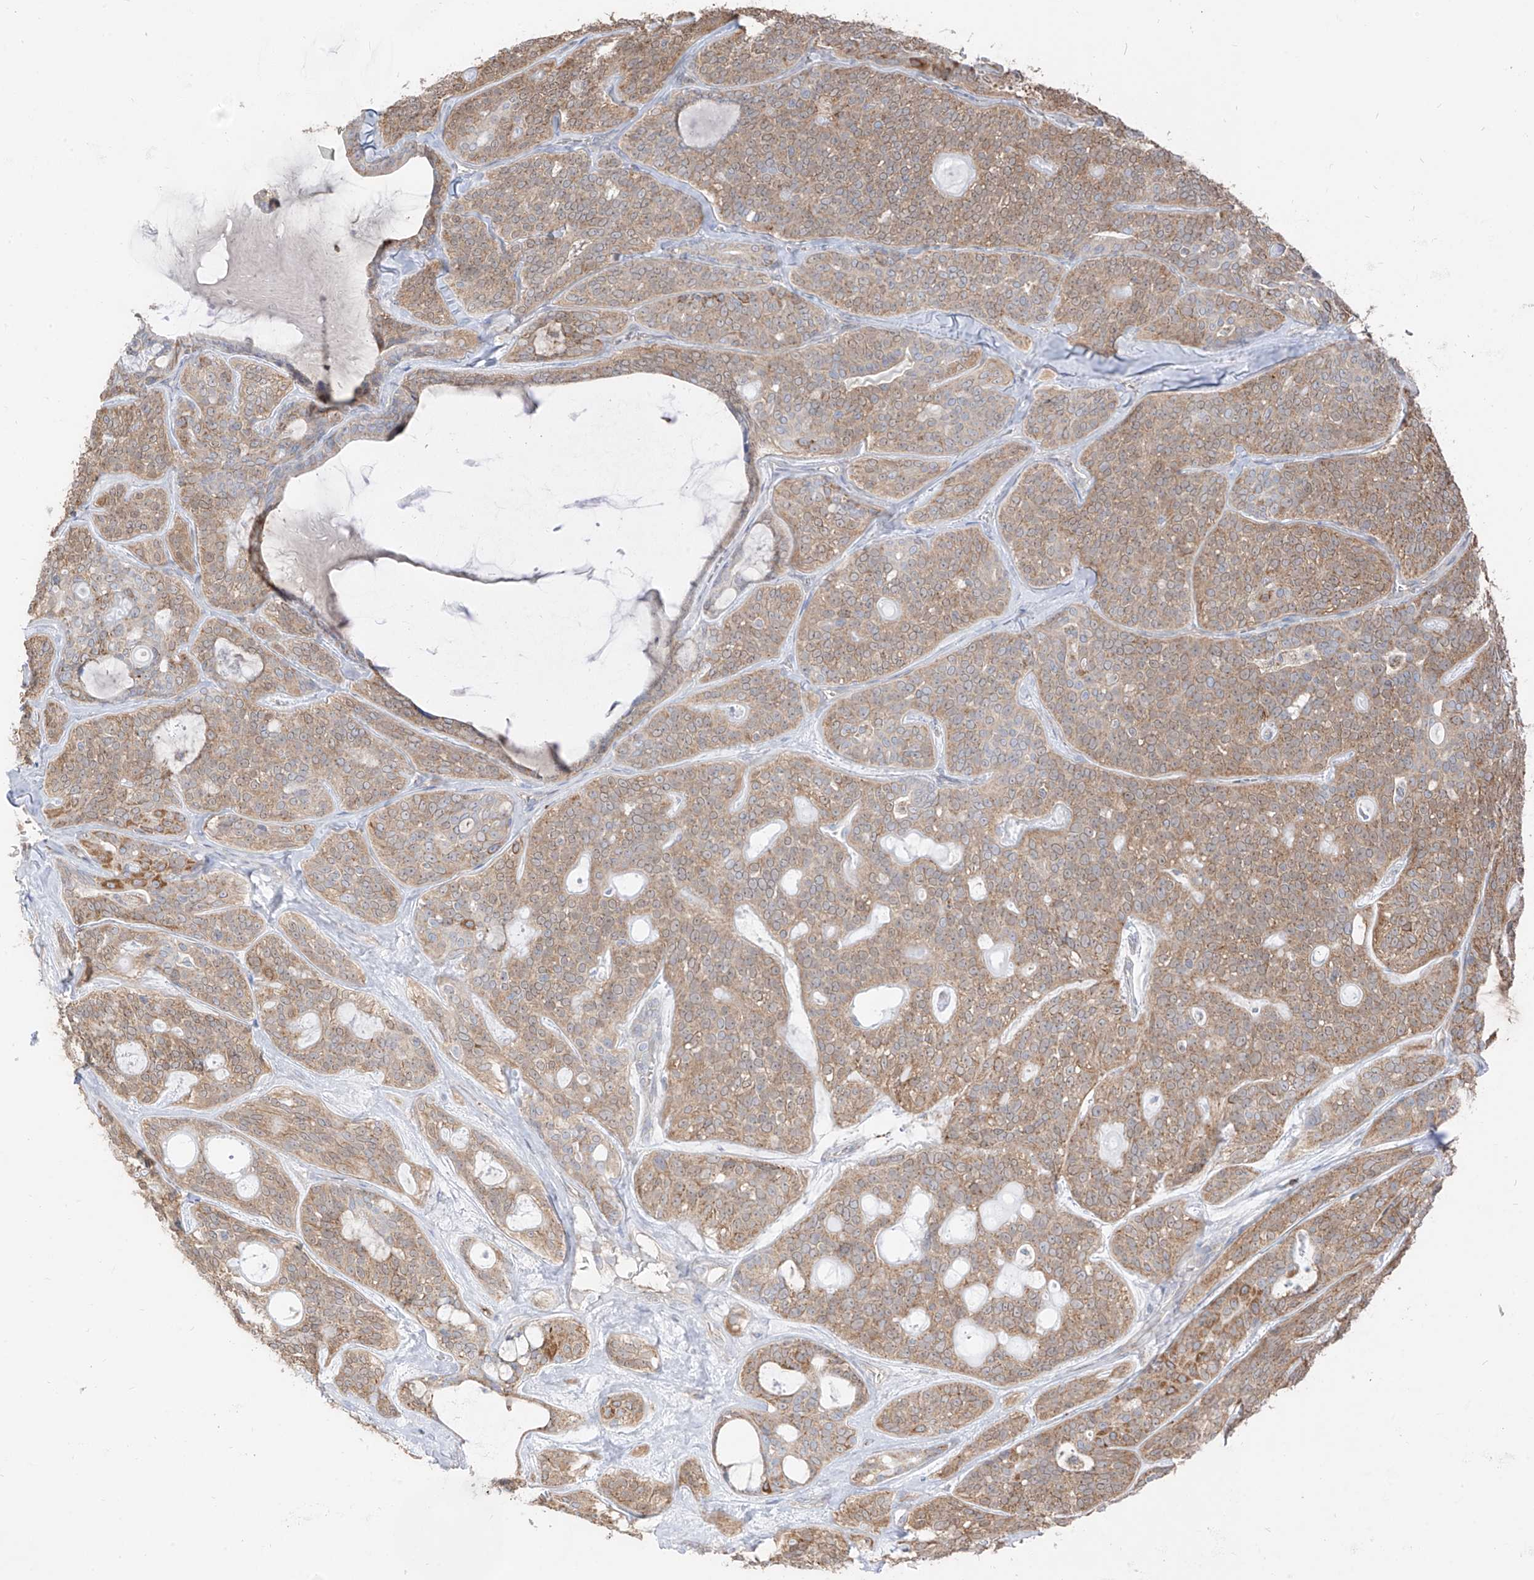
{"staining": {"intensity": "moderate", "quantity": ">75%", "location": "cytoplasmic/membranous"}, "tissue": "head and neck cancer", "cell_type": "Tumor cells", "image_type": "cancer", "snomed": [{"axis": "morphology", "description": "Adenocarcinoma, NOS"}, {"axis": "topography", "description": "Head-Neck"}], "caption": "Immunohistochemistry photomicrograph of neoplastic tissue: head and neck adenocarcinoma stained using immunohistochemistry displays medium levels of moderate protein expression localized specifically in the cytoplasmic/membranous of tumor cells, appearing as a cytoplasmic/membranous brown color.", "gene": "ETHE1", "patient": {"sex": "male", "age": 66}}